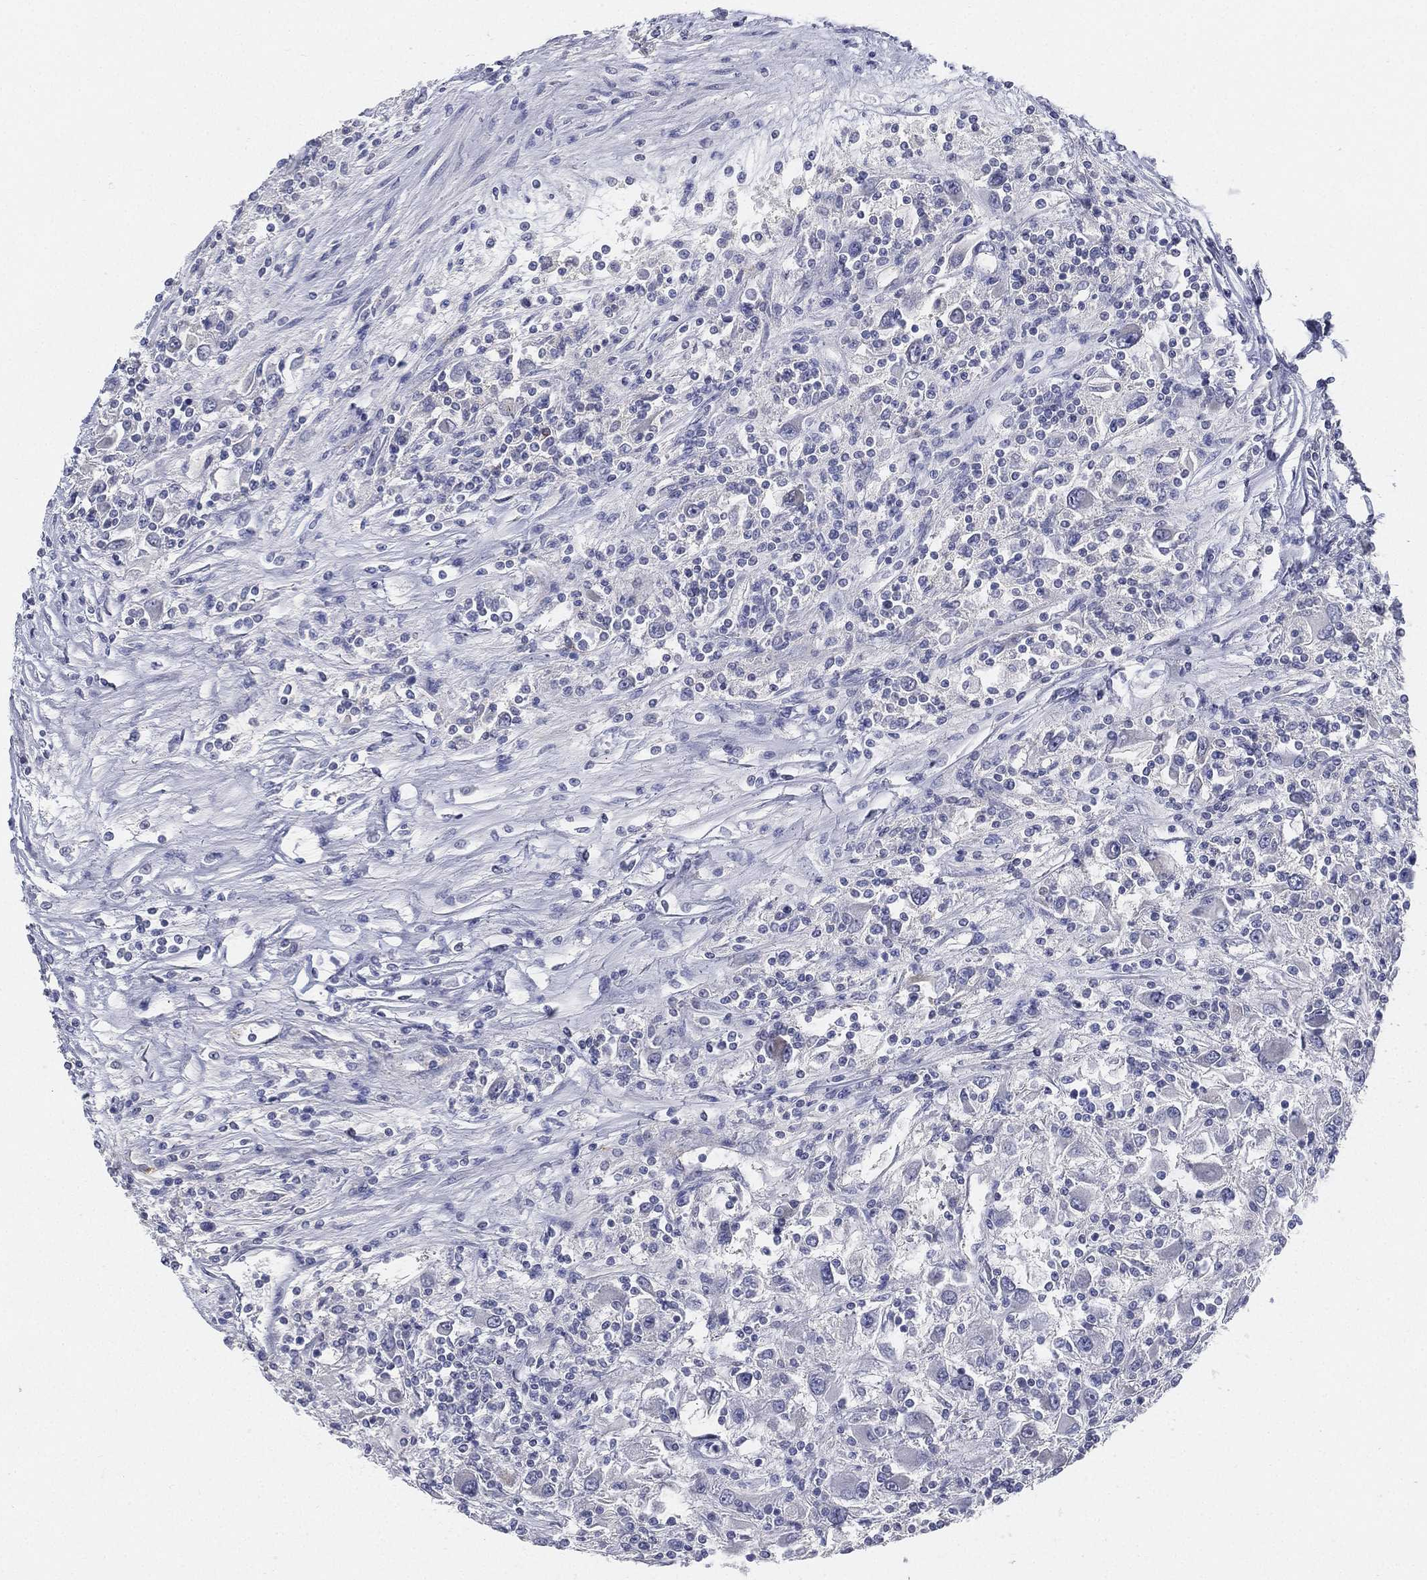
{"staining": {"intensity": "negative", "quantity": "none", "location": "none"}, "tissue": "renal cancer", "cell_type": "Tumor cells", "image_type": "cancer", "snomed": [{"axis": "morphology", "description": "Adenocarcinoma, NOS"}, {"axis": "topography", "description": "Kidney"}], "caption": "DAB immunohistochemical staining of renal adenocarcinoma reveals no significant expression in tumor cells.", "gene": "C5orf46", "patient": {"sex": "female", "age": 67}}